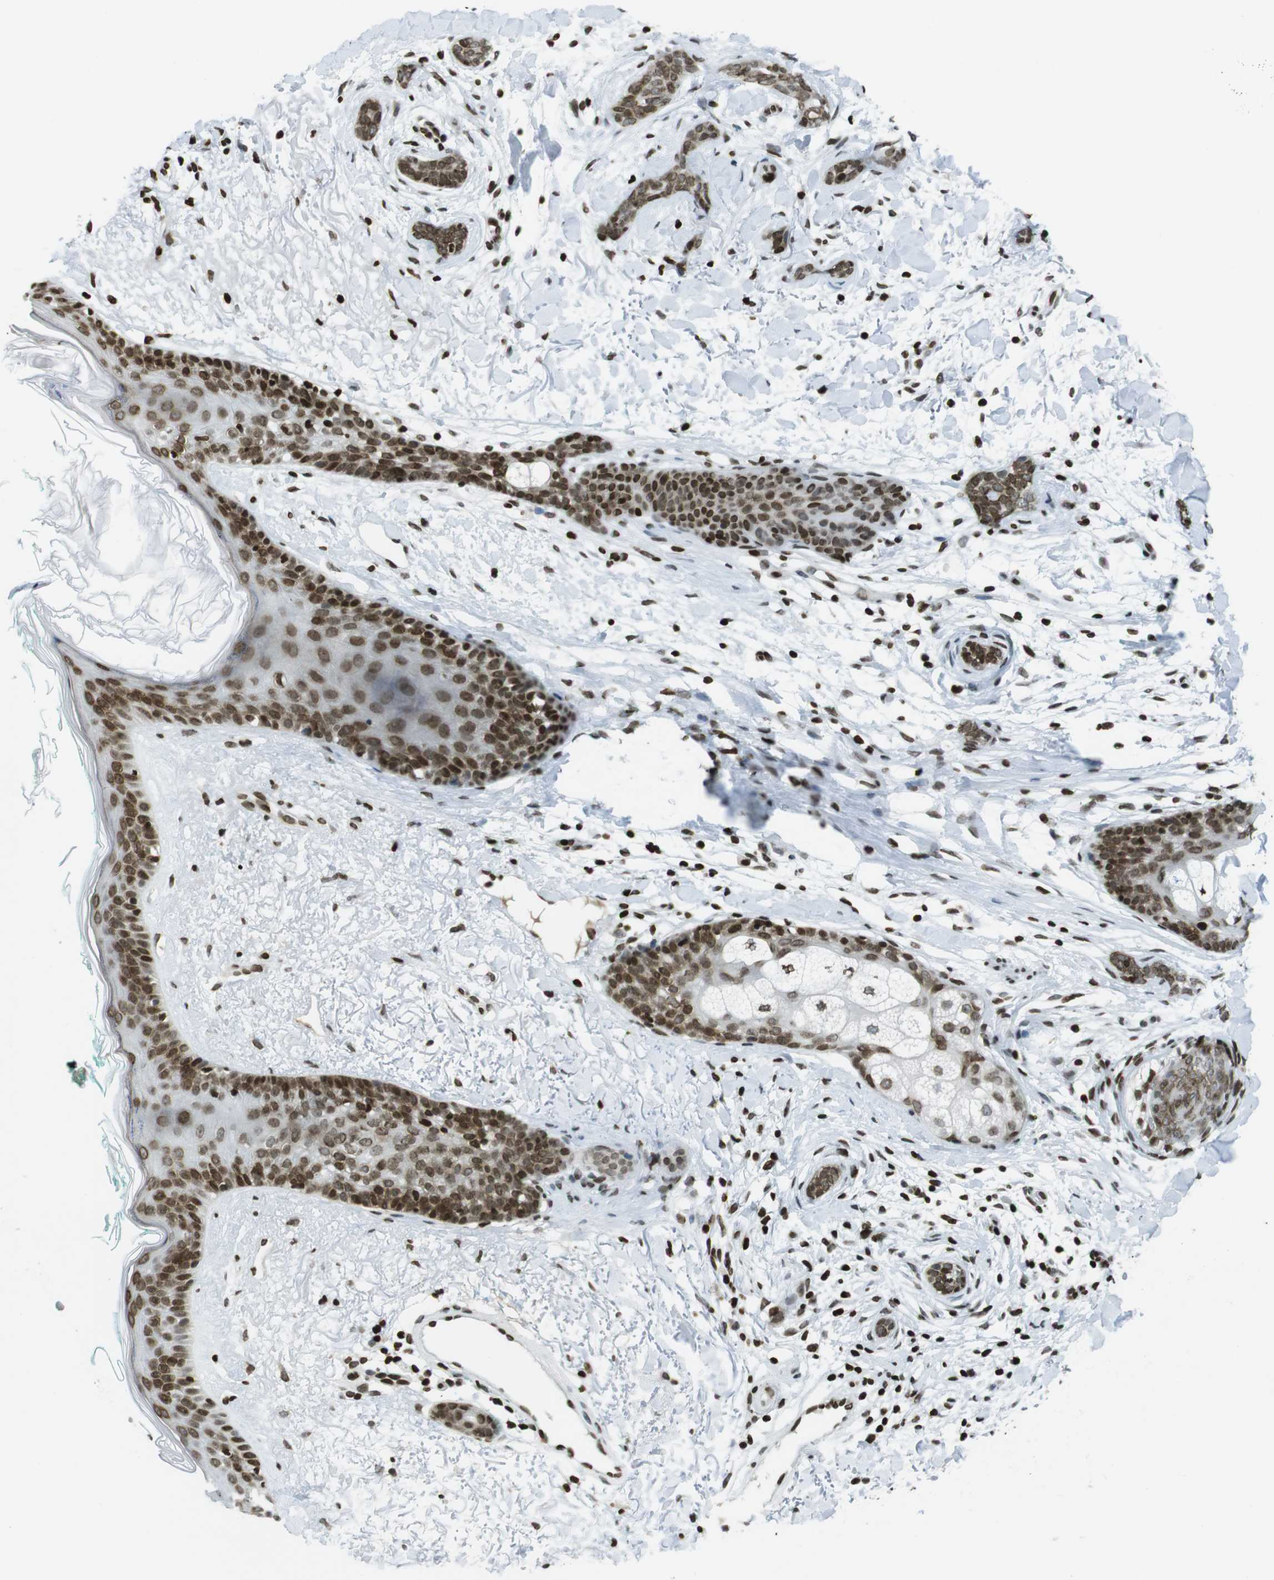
{"staining": {"intensity": "moderate", "quantity": ">75%", "location": "nuclear"}, "tissue": "skin cancer", "cell_type": "Tumor cells", "image_type": "cancer", "snomed": [{"axis": "morphology", "description": "Basal cell carcinoma"}, {"axis": "morphology", "description": "Adnexal tumor, benign"}, {"axis": "topography", "description": "Skin"}], "caption": "Immunohistochemical staining of benign adnexal tumor (skin) displays medium levels of moderate nuclear protein staining in about >75% of tumor cells.", "gene": "H2AC8", "patient": {"sex": "female", "age": 42}}